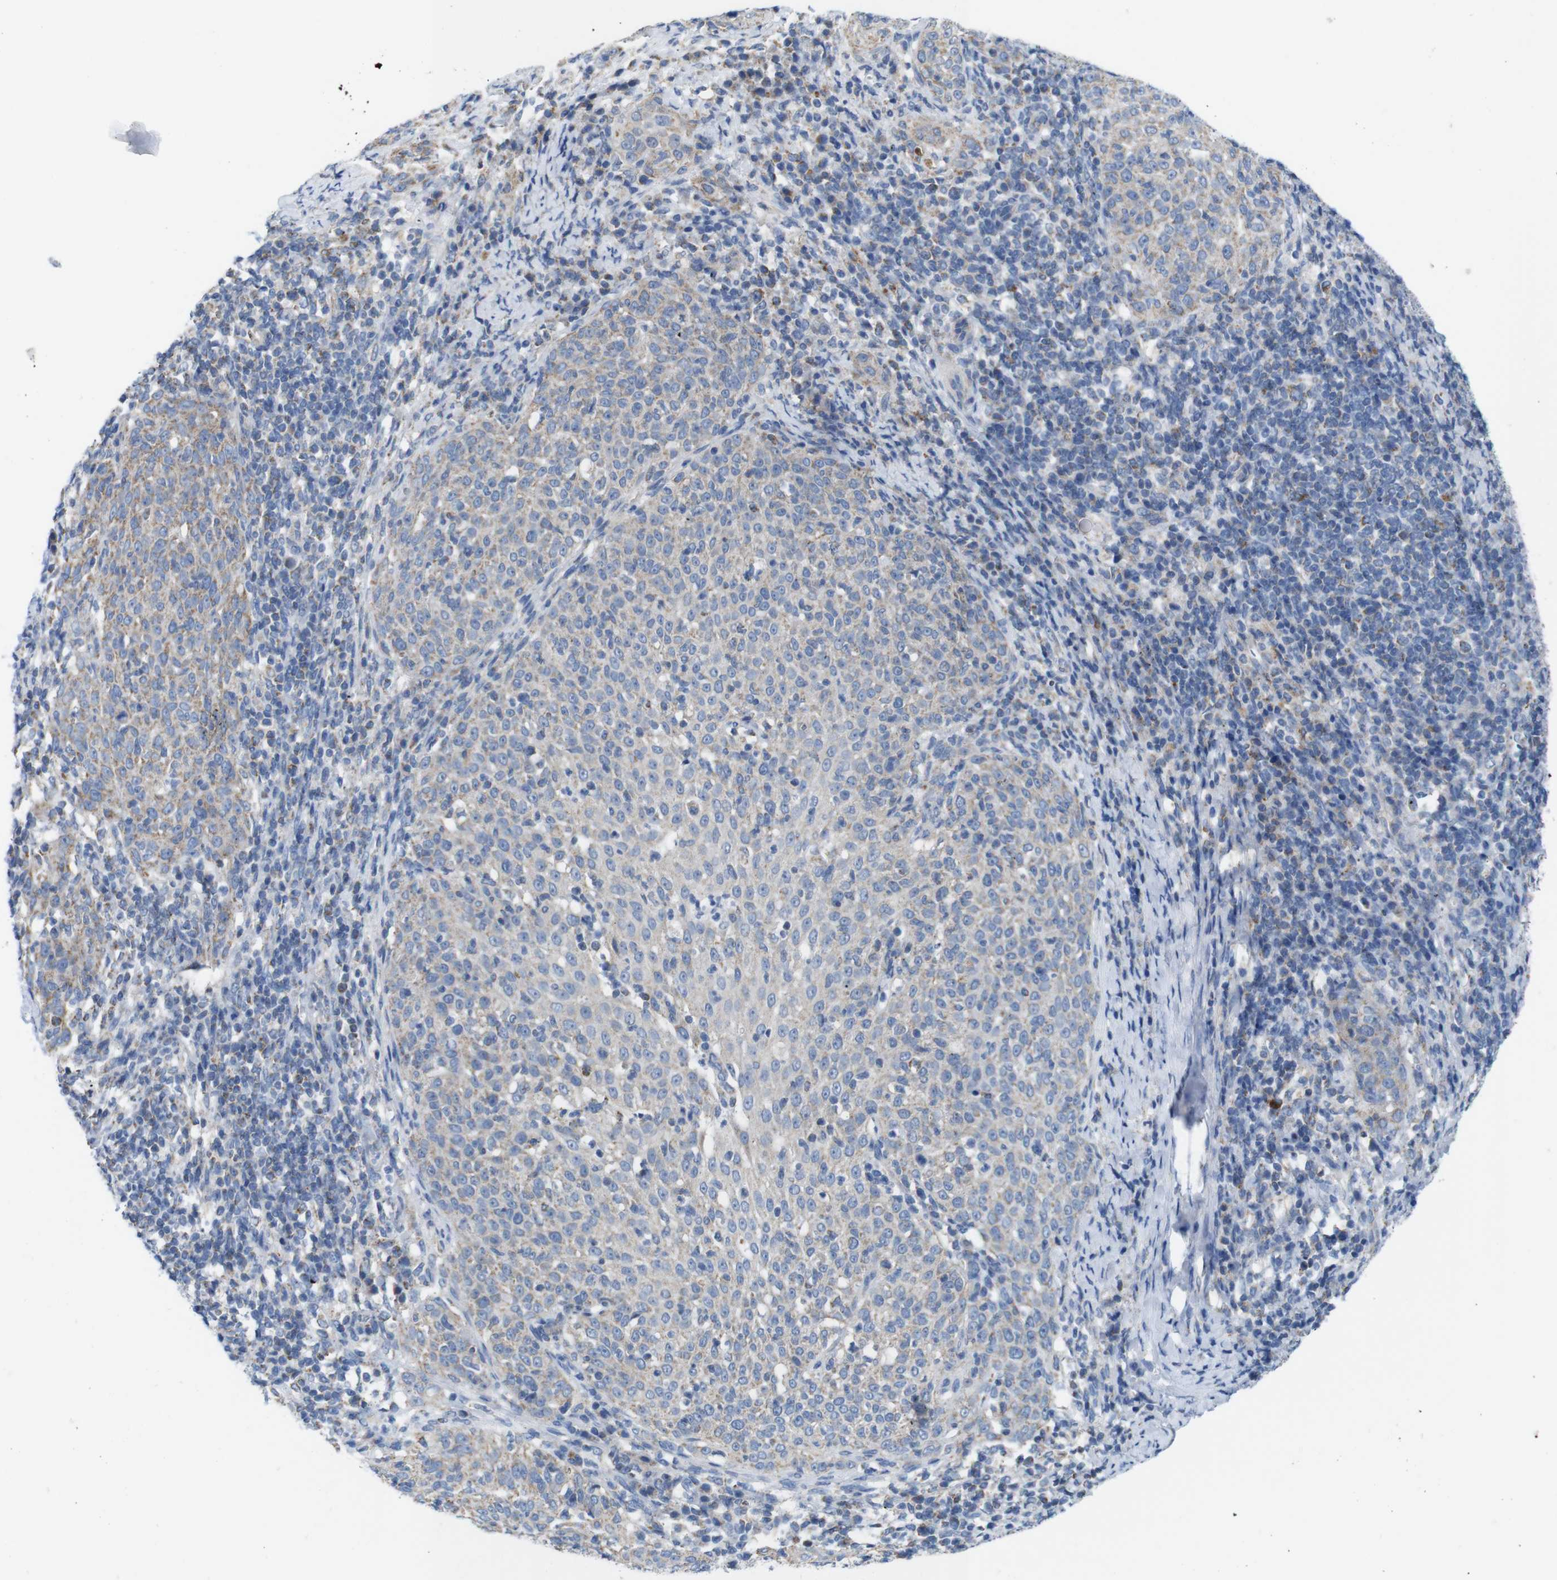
{"staining": {"intensity": "moderate", "quantity": "<25%", "location": "cytoplasmic/membranous"}, "tissue": "cervical cancer", "cell_type": "Tumor cells", "image_type": "cancer", "snomed": [{"axis": "morphology", "description": "Squamous cell carcinoma, NOS"}, {"axis": "topography", "description": "Cervix"}], "caption": "The immunohistochemical stain labels moderate cytoplasmic/membranous expression in tumor cells of squamous cell carcinoma (cervical) tissue.", "gene": "F2RL1", "patient": {"sex": "female", "age": 51}}